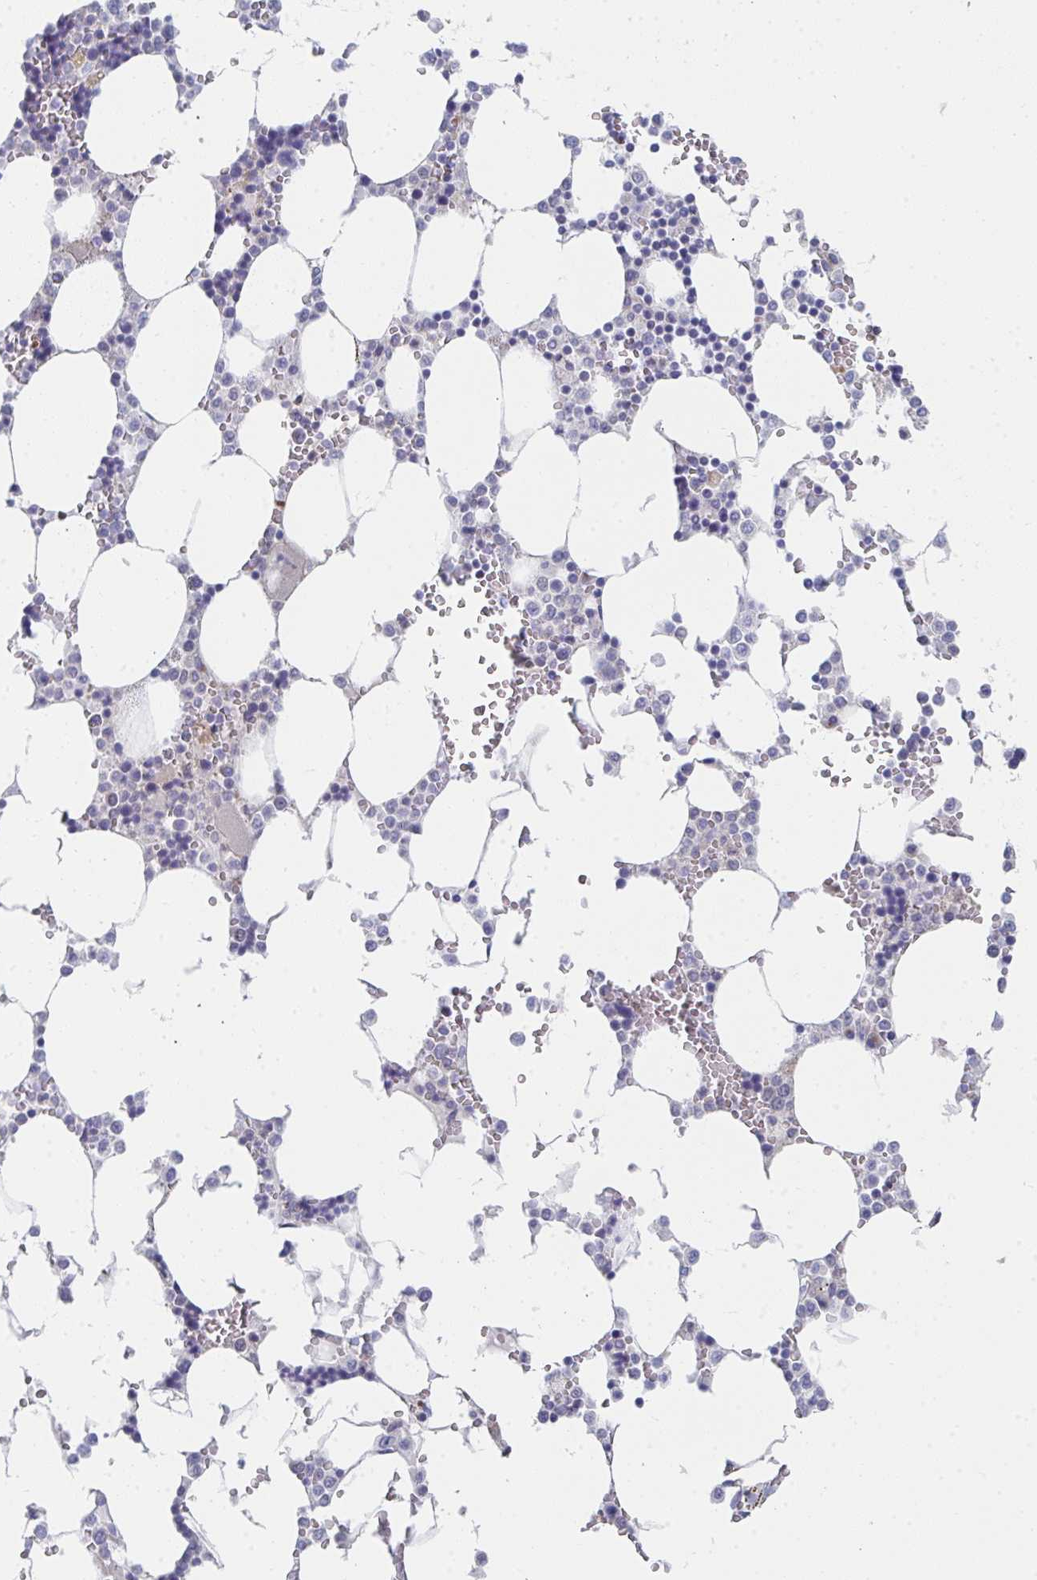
{"staining": {"intensity": "negative", "quantity": "none", "location": "none"}, "tissue": "bone marrow", "cell_type": "Hematopoietic cells", "image_type": "normal", "snomed": [{"axis": "morphology", "description": "Normal tissue, NOS"}, {"axis": "topography", "description": "Bone marrow"}], "caption": "A photomicrograph of bone marrow stained for a protein reveals no brown staining in hematopoietic cells. (Brightfield microscopy of DAB immunohistochemistry at high magnification).", "gene": "PSMG1", "patient": {"sex": "male", "age": 64}}